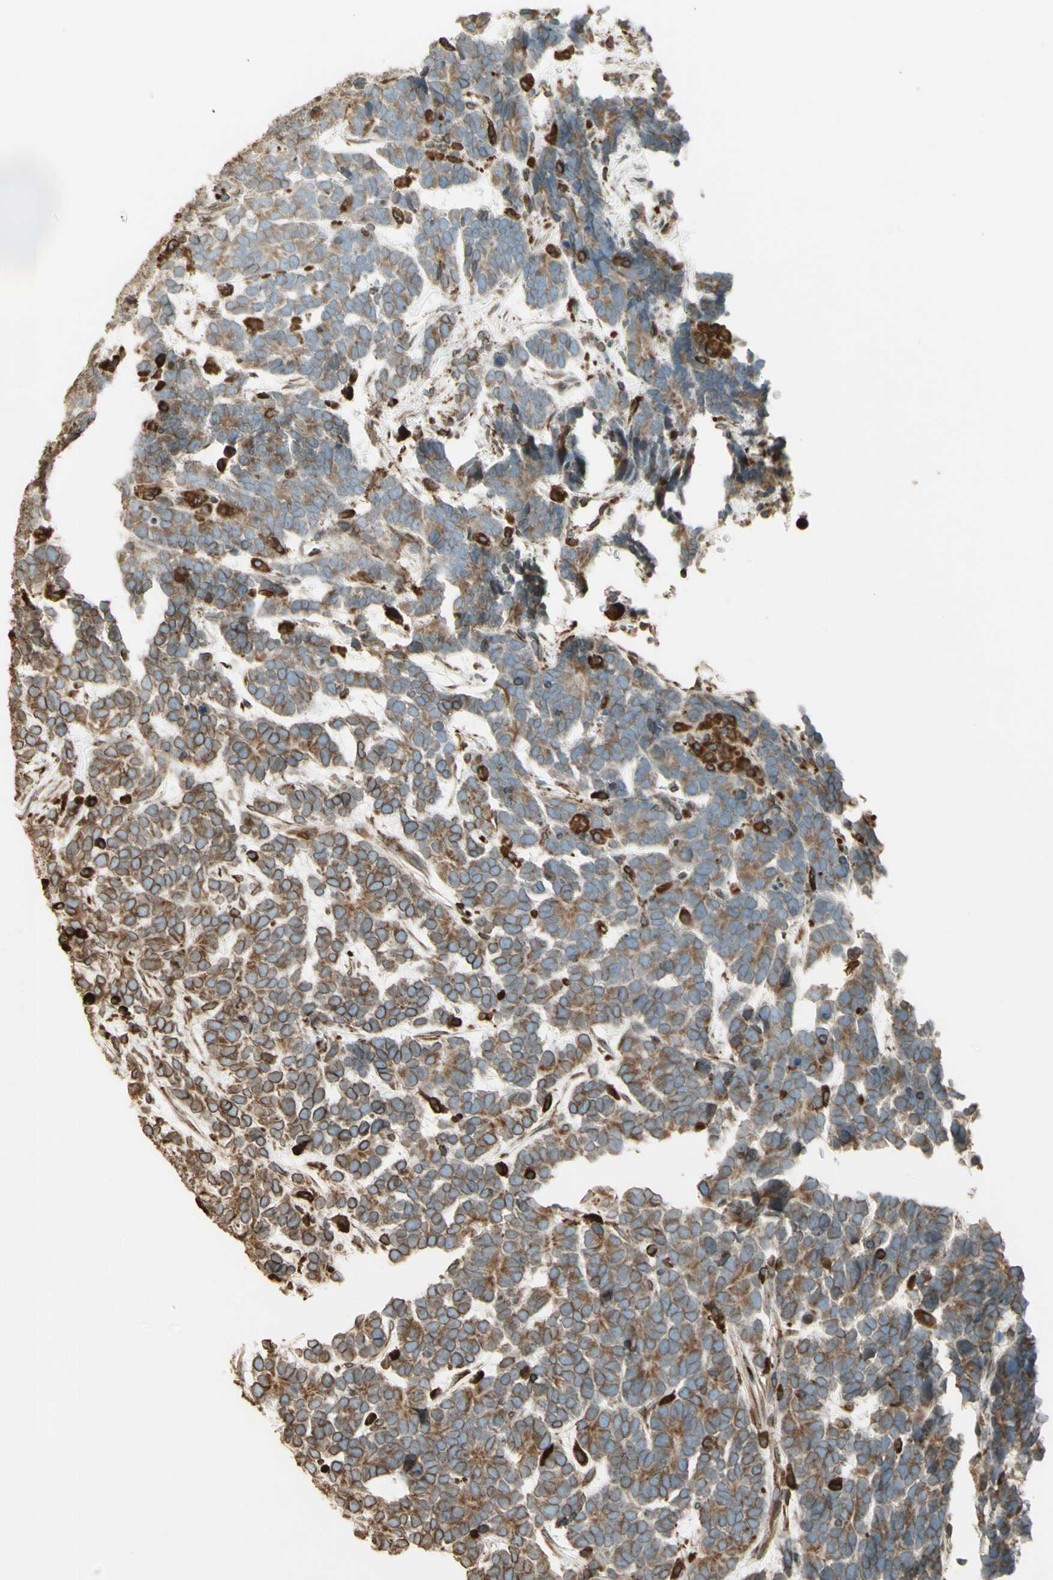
{"staining": {"intensity": "moderate", "quantity": "25%-75%", "location": "cytoplasmic/membranous"}, "tissue": "testis cancer", "cell_type": "Tumor cells", "image_type": "cancer", "snomed": [{"axis": "morphology", "description": "Carcinoma, Embryonal, NOS"}, {"axis": "topography", "description": "Testis"}], "caption": "A medium amount of moderate cytoplasmic/membranous positivity is seen in about 25%-75% of tumor cells in testis cancer tissue. (Stains: DAB (3,3'-diaminobenzidine) in brown, nuclei in blue, Microscopy: brightfield microscopy at high magnification).", "gene": "CANX", "patient": {"sex": "male", "age": 26}}